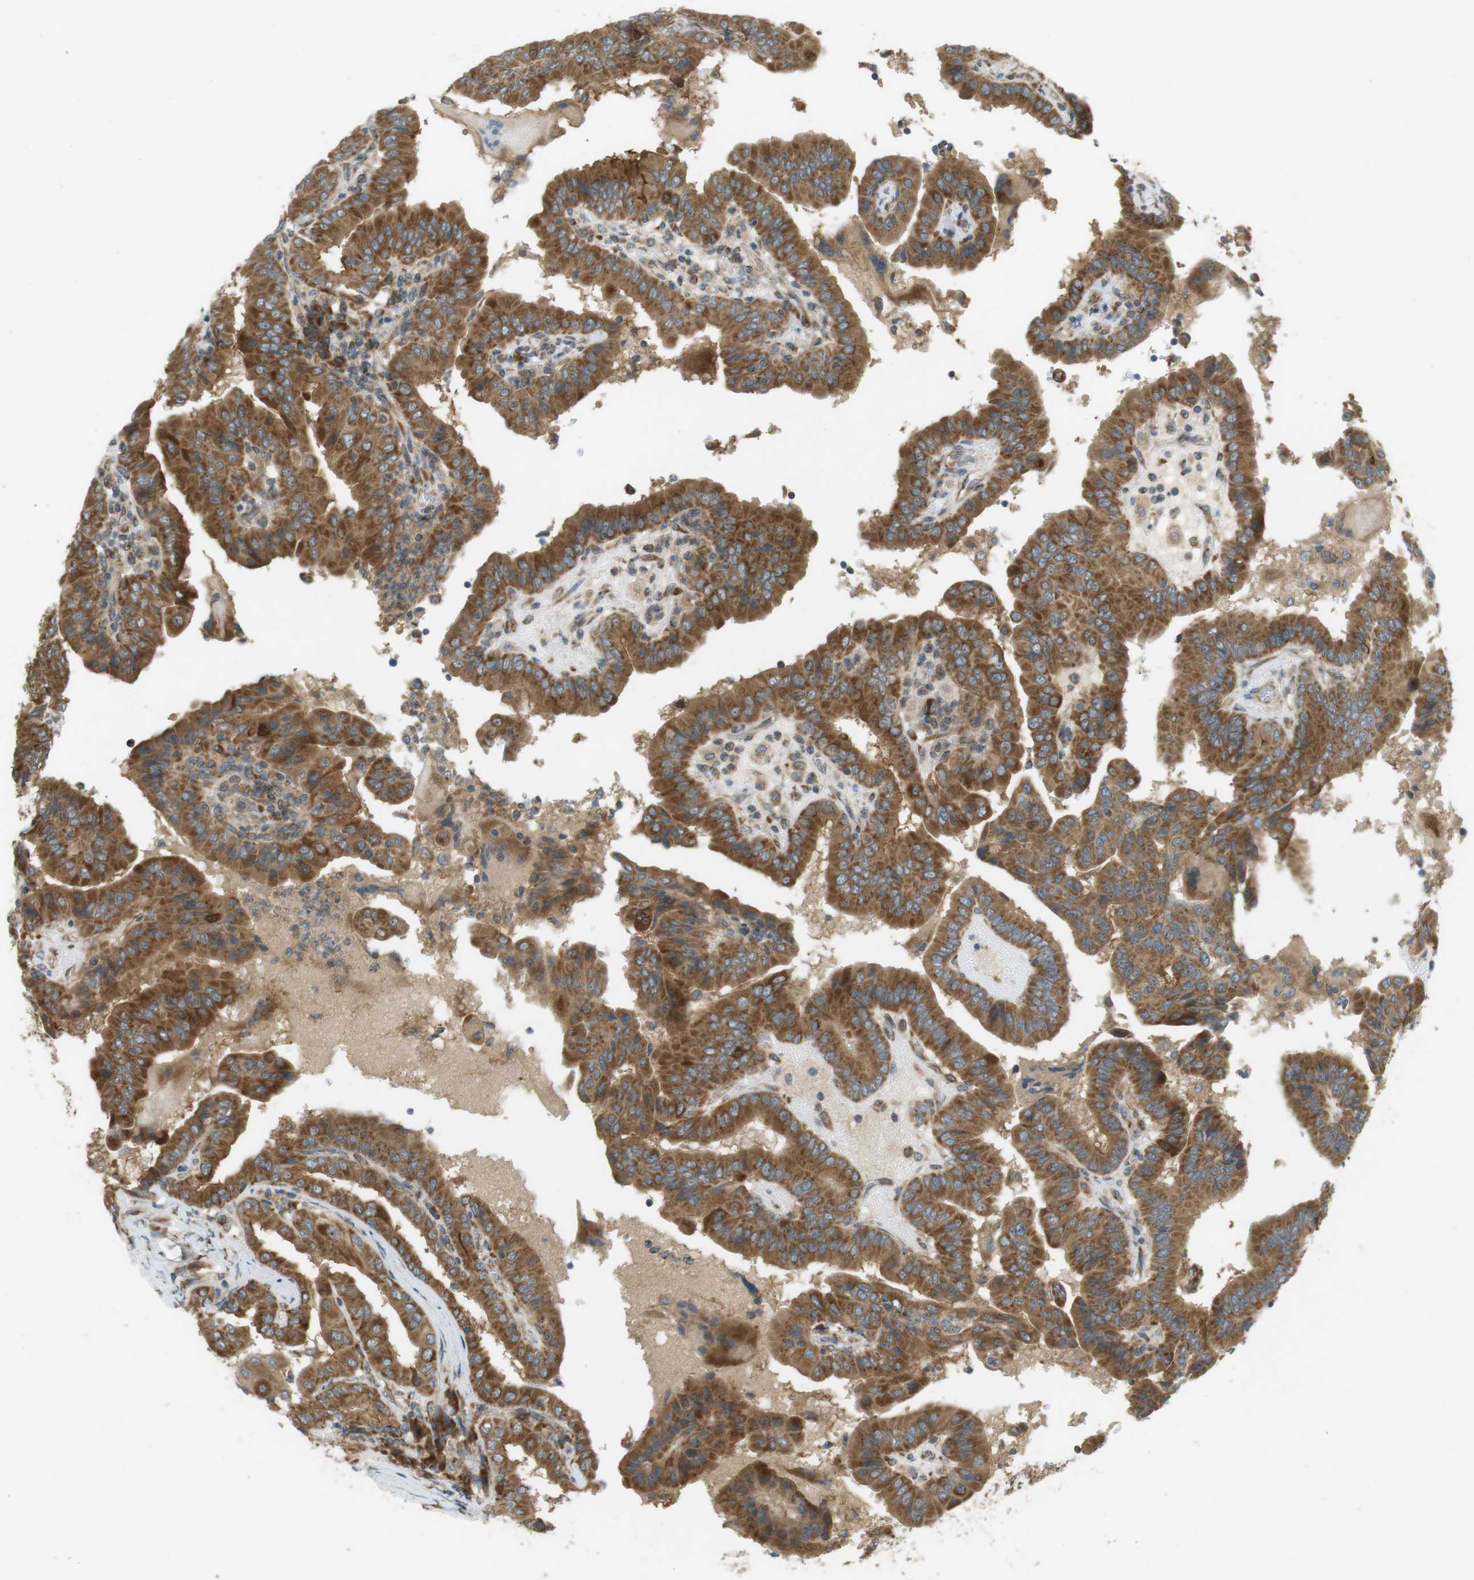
{"staining": {"intensity": "moderate", "quantity": ">75%", "location": "cytoplasmic/membranous"}, "tissue": "thyroid cancer", "cell_type": "Tumor cells", "image_type": "cancer", "snomed": [{"axis": "morphology", "description": "Papillary adenocarcinoma, NOS"}, {"axis": "topography", "description": "Thyroid gland"}], "caption": "DAB (3,3'-diaminobenzidine) immunohistochemical staining of human thyroid cancer (papillary adenocarcinoma) demonstrates moderate cytoplasmic/membranous protein expression in about >75% of tumor cells.", "gene": "SLC41A1", "patient": {"sex": "male", "age": 33}}